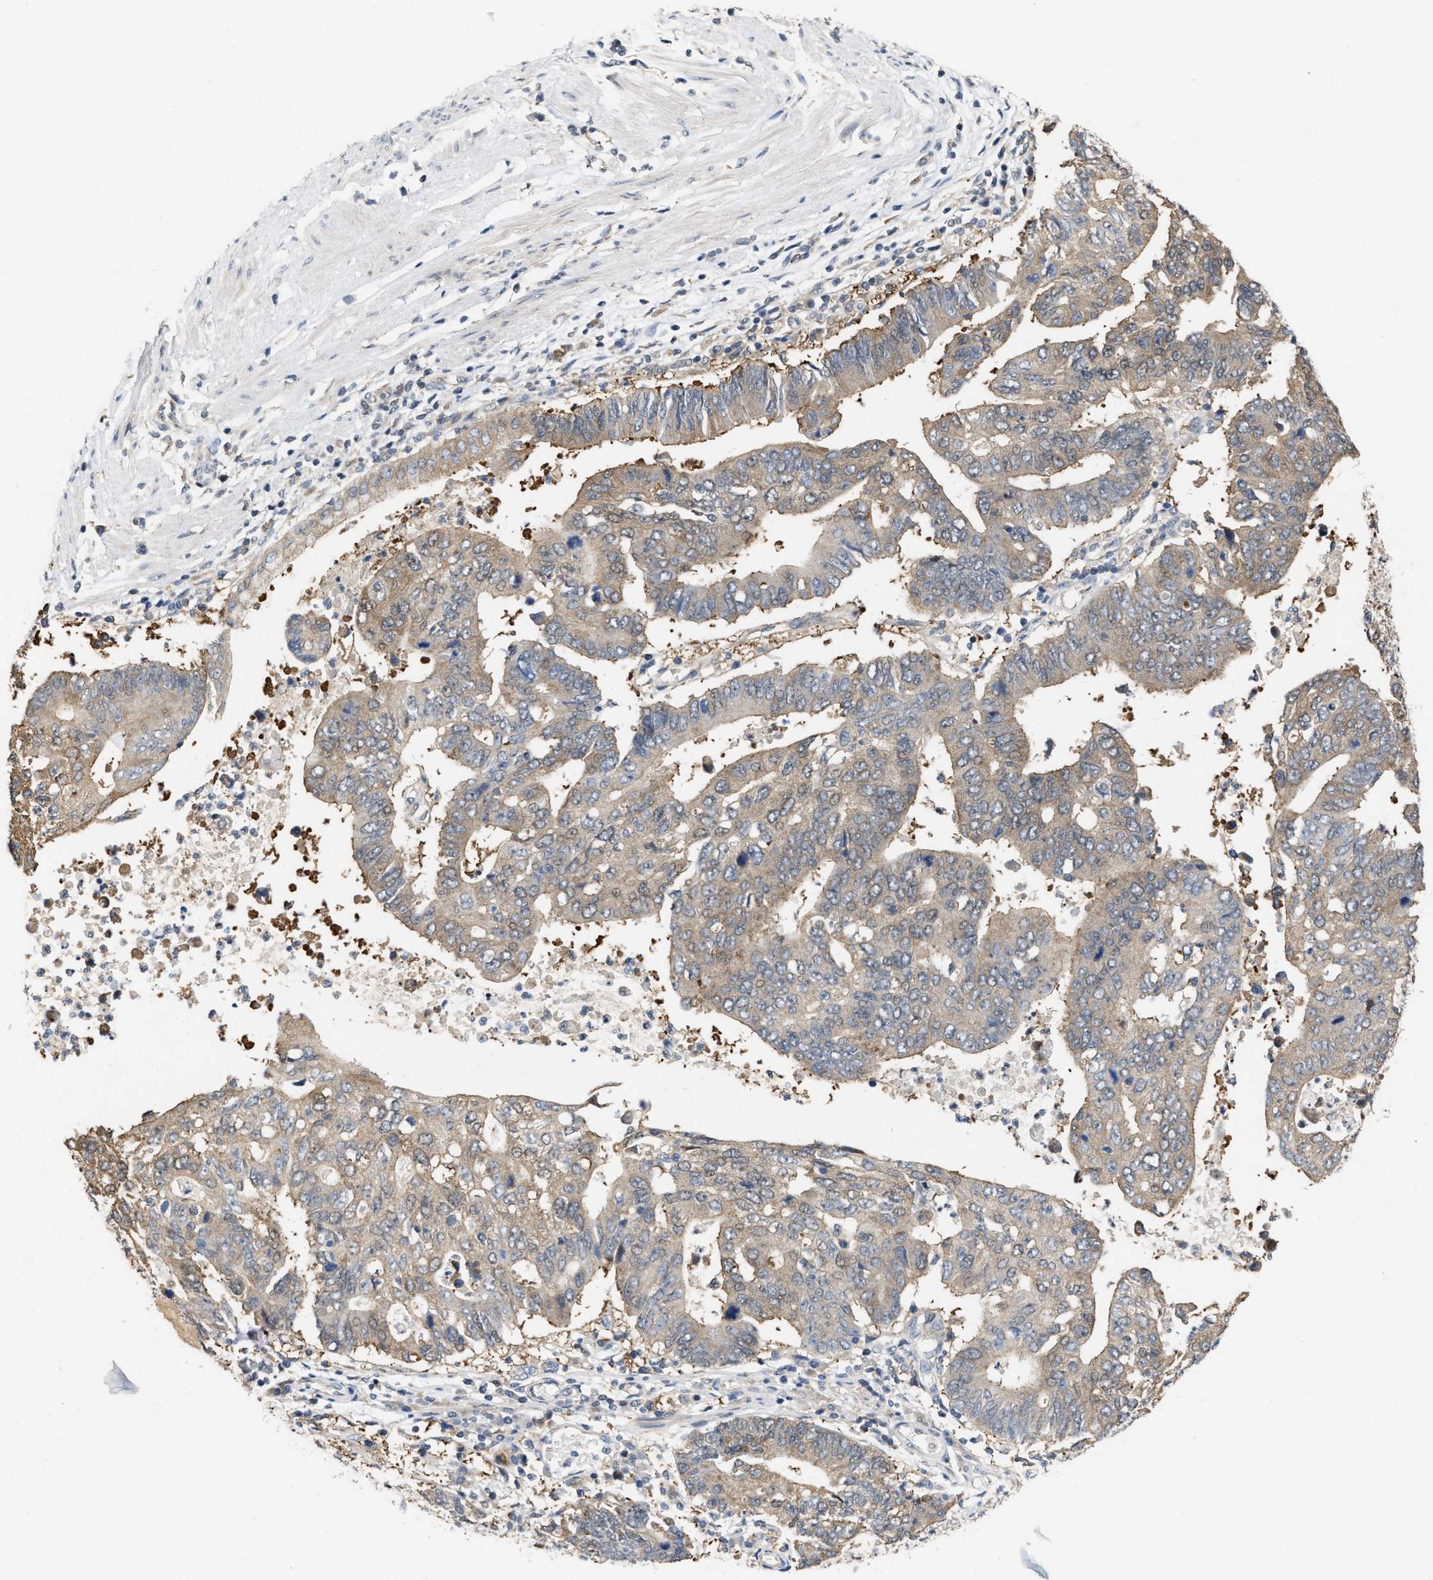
{"staining": {"intensity": "weak", "quantity": ">75%", "location": "cytoplasmic/membranous"}, "tissue": "stomach cancer", "cell_type": "Tumor cells", "image_type": "cancer", "snomed": [{"axis": "morphology", "description": "Adenocarcinoma, NOS"}, {"axis": "topography", "description": "Stomach"}], "caption": "An image of stomach adenocarcinoma stained for a protein exhibits weak cytoplasmic/membranous brown staining in tumor cells. The staining is performed using DAB brown chromogen to label protein expression. The nuclei are counter-stained blue using hematoxylin.", "gene": "CSNK1A1", "patient": {"sex": "male", "age": 59}}